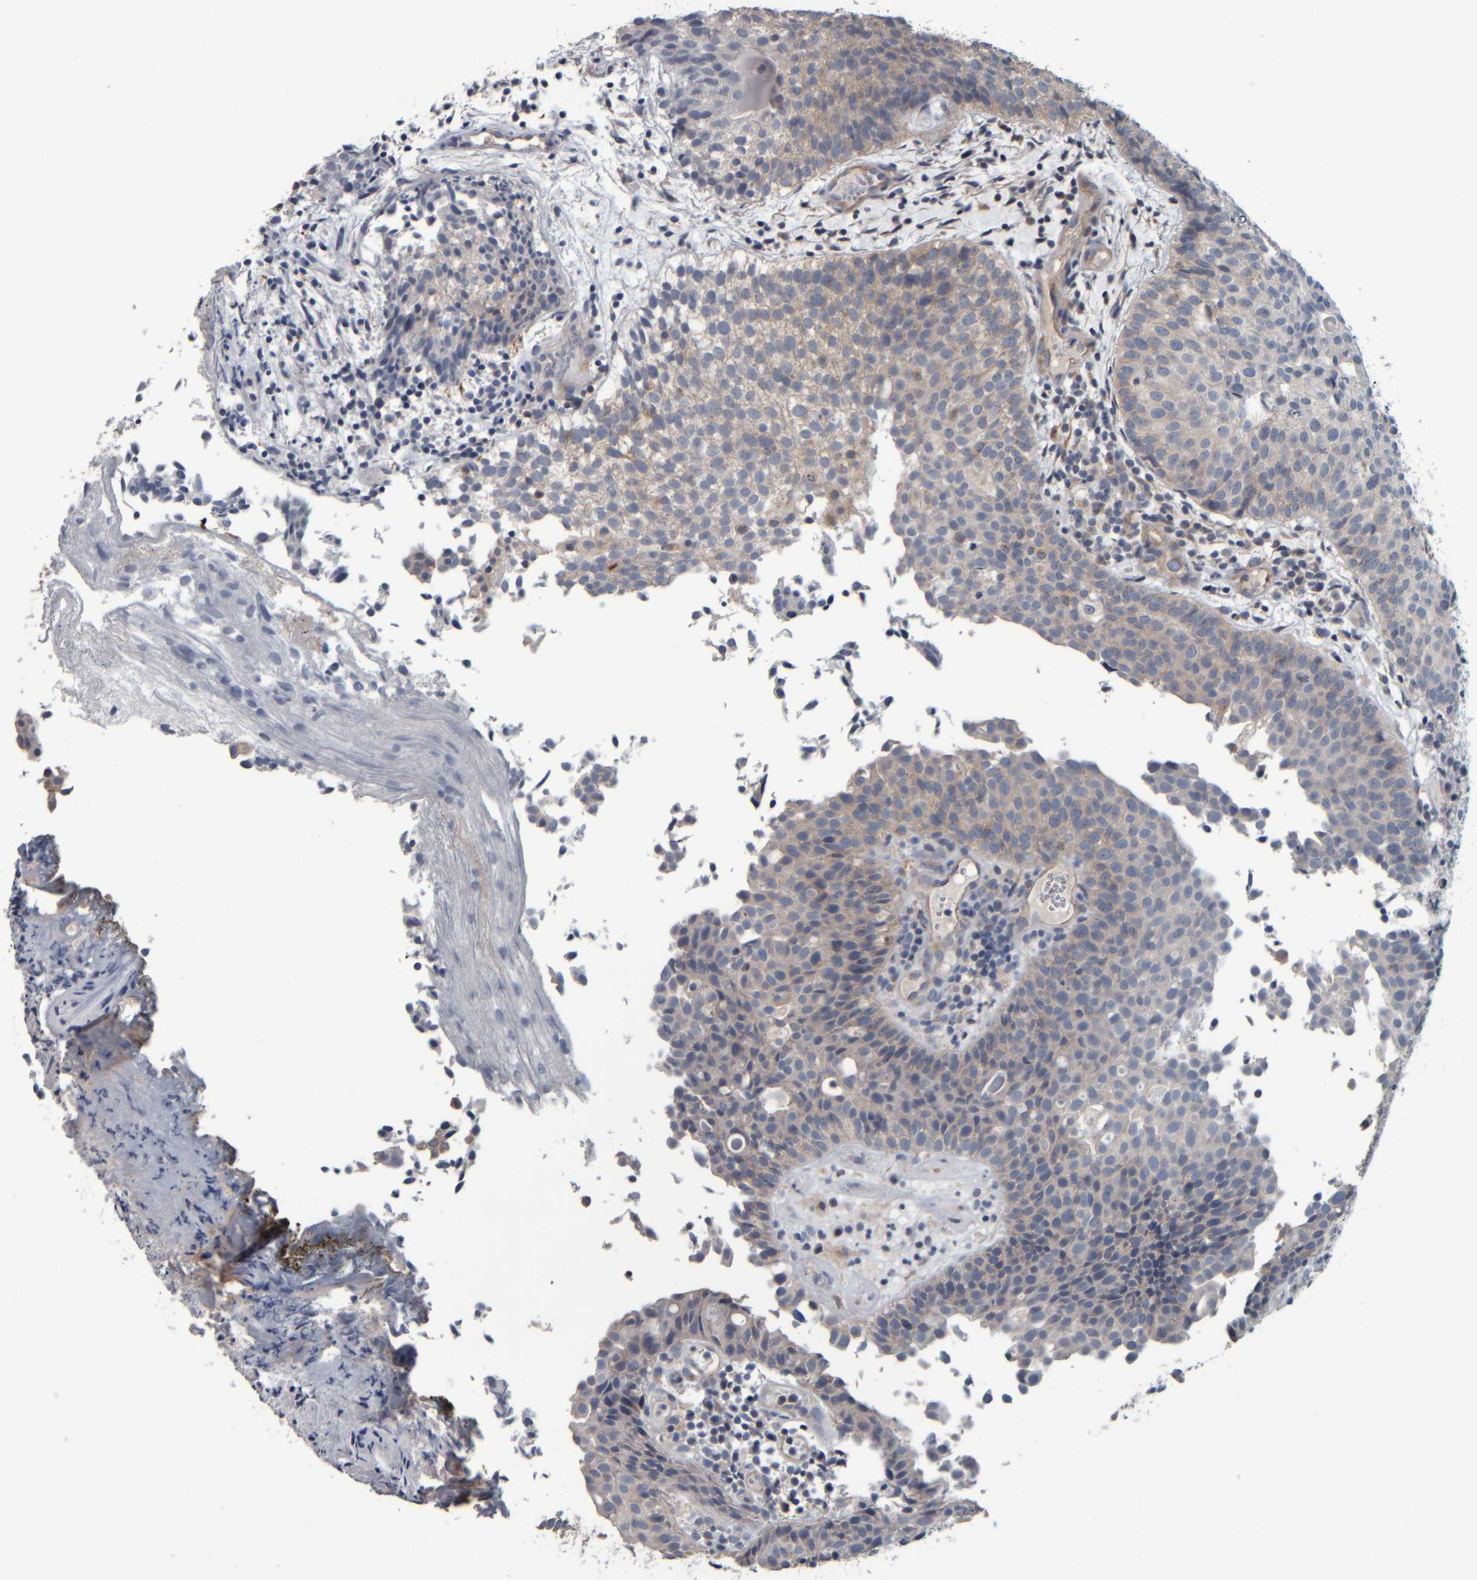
{"staining": {"intensity": "weak", "quantity": "<25%", "location": "cytoplasmic/membranous"}, "tissue": "urothelial cancer", "cell_type": "Tumor cells", "image_type": "cancer", "snomed": [{"axis": "morphology", "description": "Urothelial carcinoma, Low grade"}, {"axis": "topography", "description": "Urinary bladder"}], "caption": "Immunohistochemistry of urothelial cancer demonstrates no expression in tumor cells.", "gene": "CAVIN4", "patient": {"sex": "male", "age": 86}}